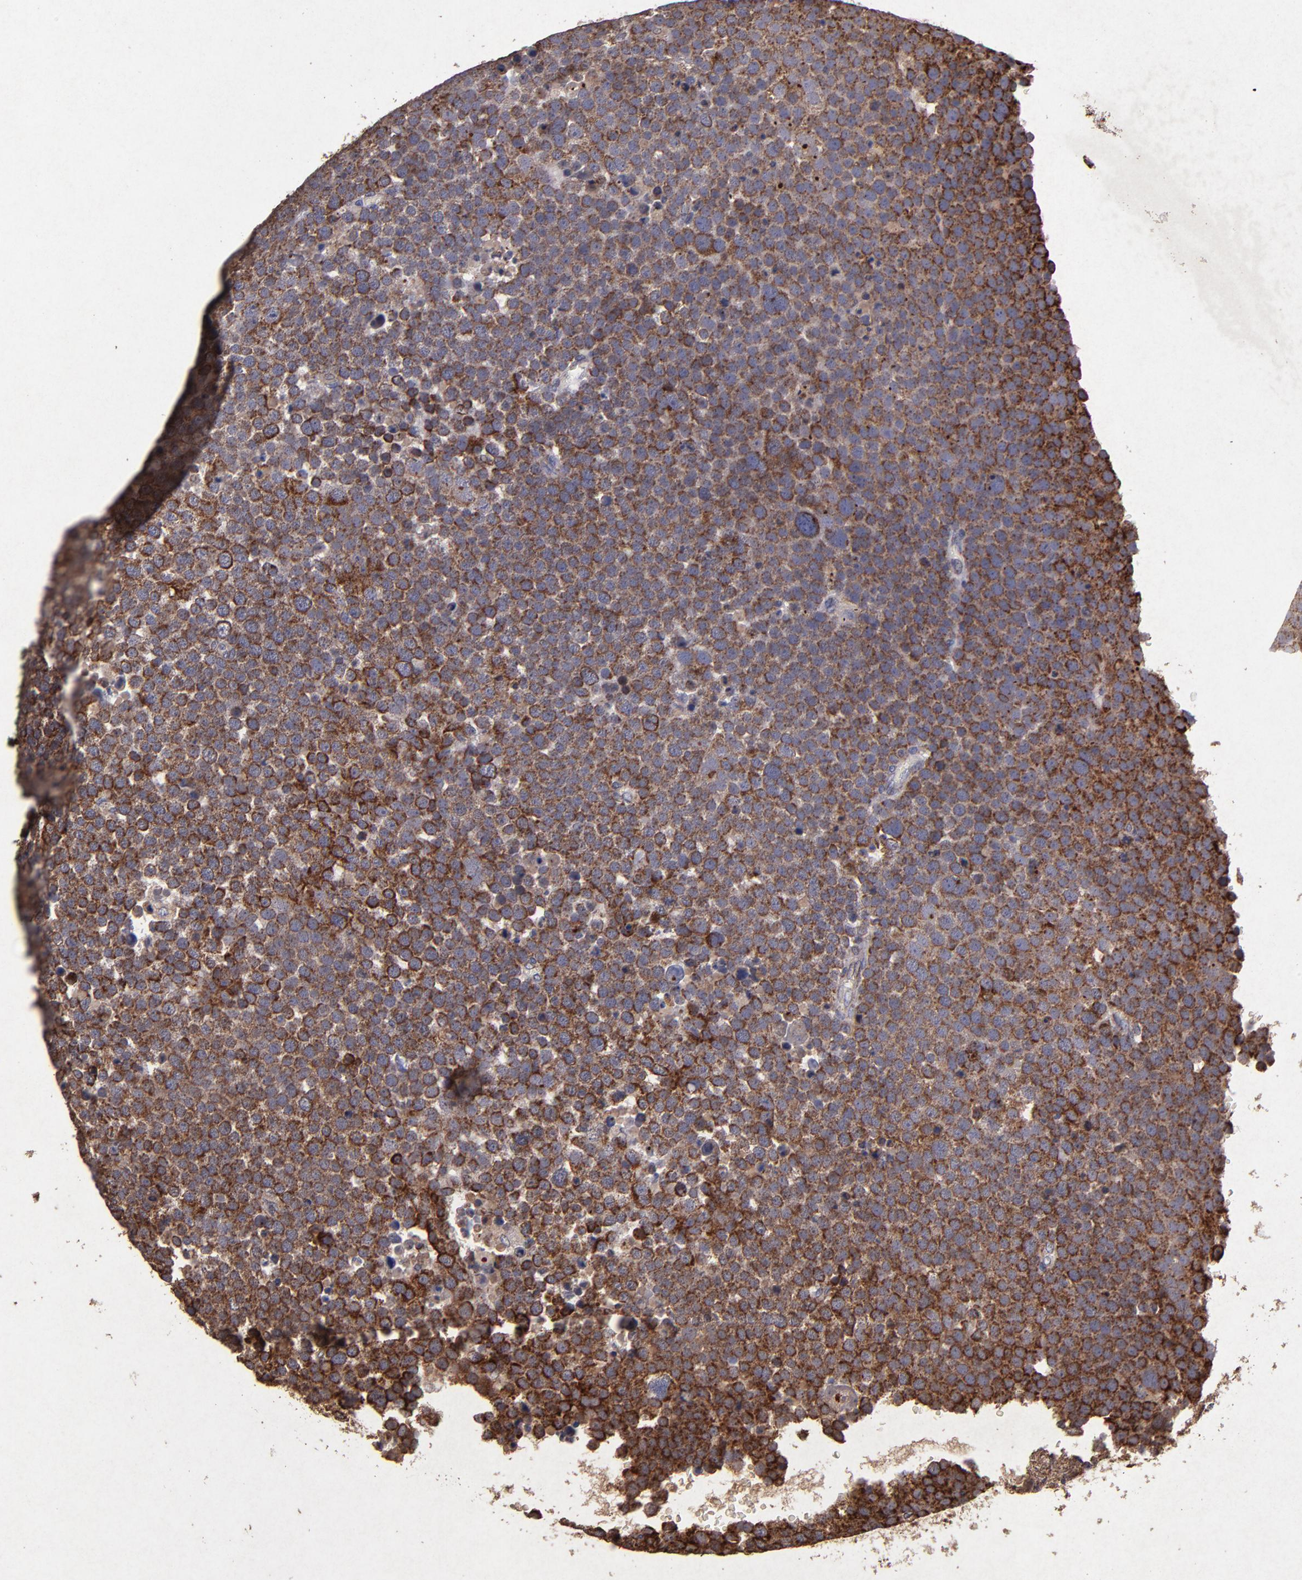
{"staining": {"intensity": "strong", "quantity": ">75%", "location": "cytoplasmic/membranous"}, "tissue": "testis cancer", "cell_type": "Tumor cells", "image_type": "cancer", "snomed": [{"axis": "morphology", "description": "Seminoma, NOS"}, {"axis": "topography", "description": "Testis"}], "caption": "A high amount of strong cytoplasmic/membranous staining is identified in about >75% of tumor cells in seminoma (testis) tissue.", "gene": "TIMM9", "patient": {"sex": "male", "age": 71}}